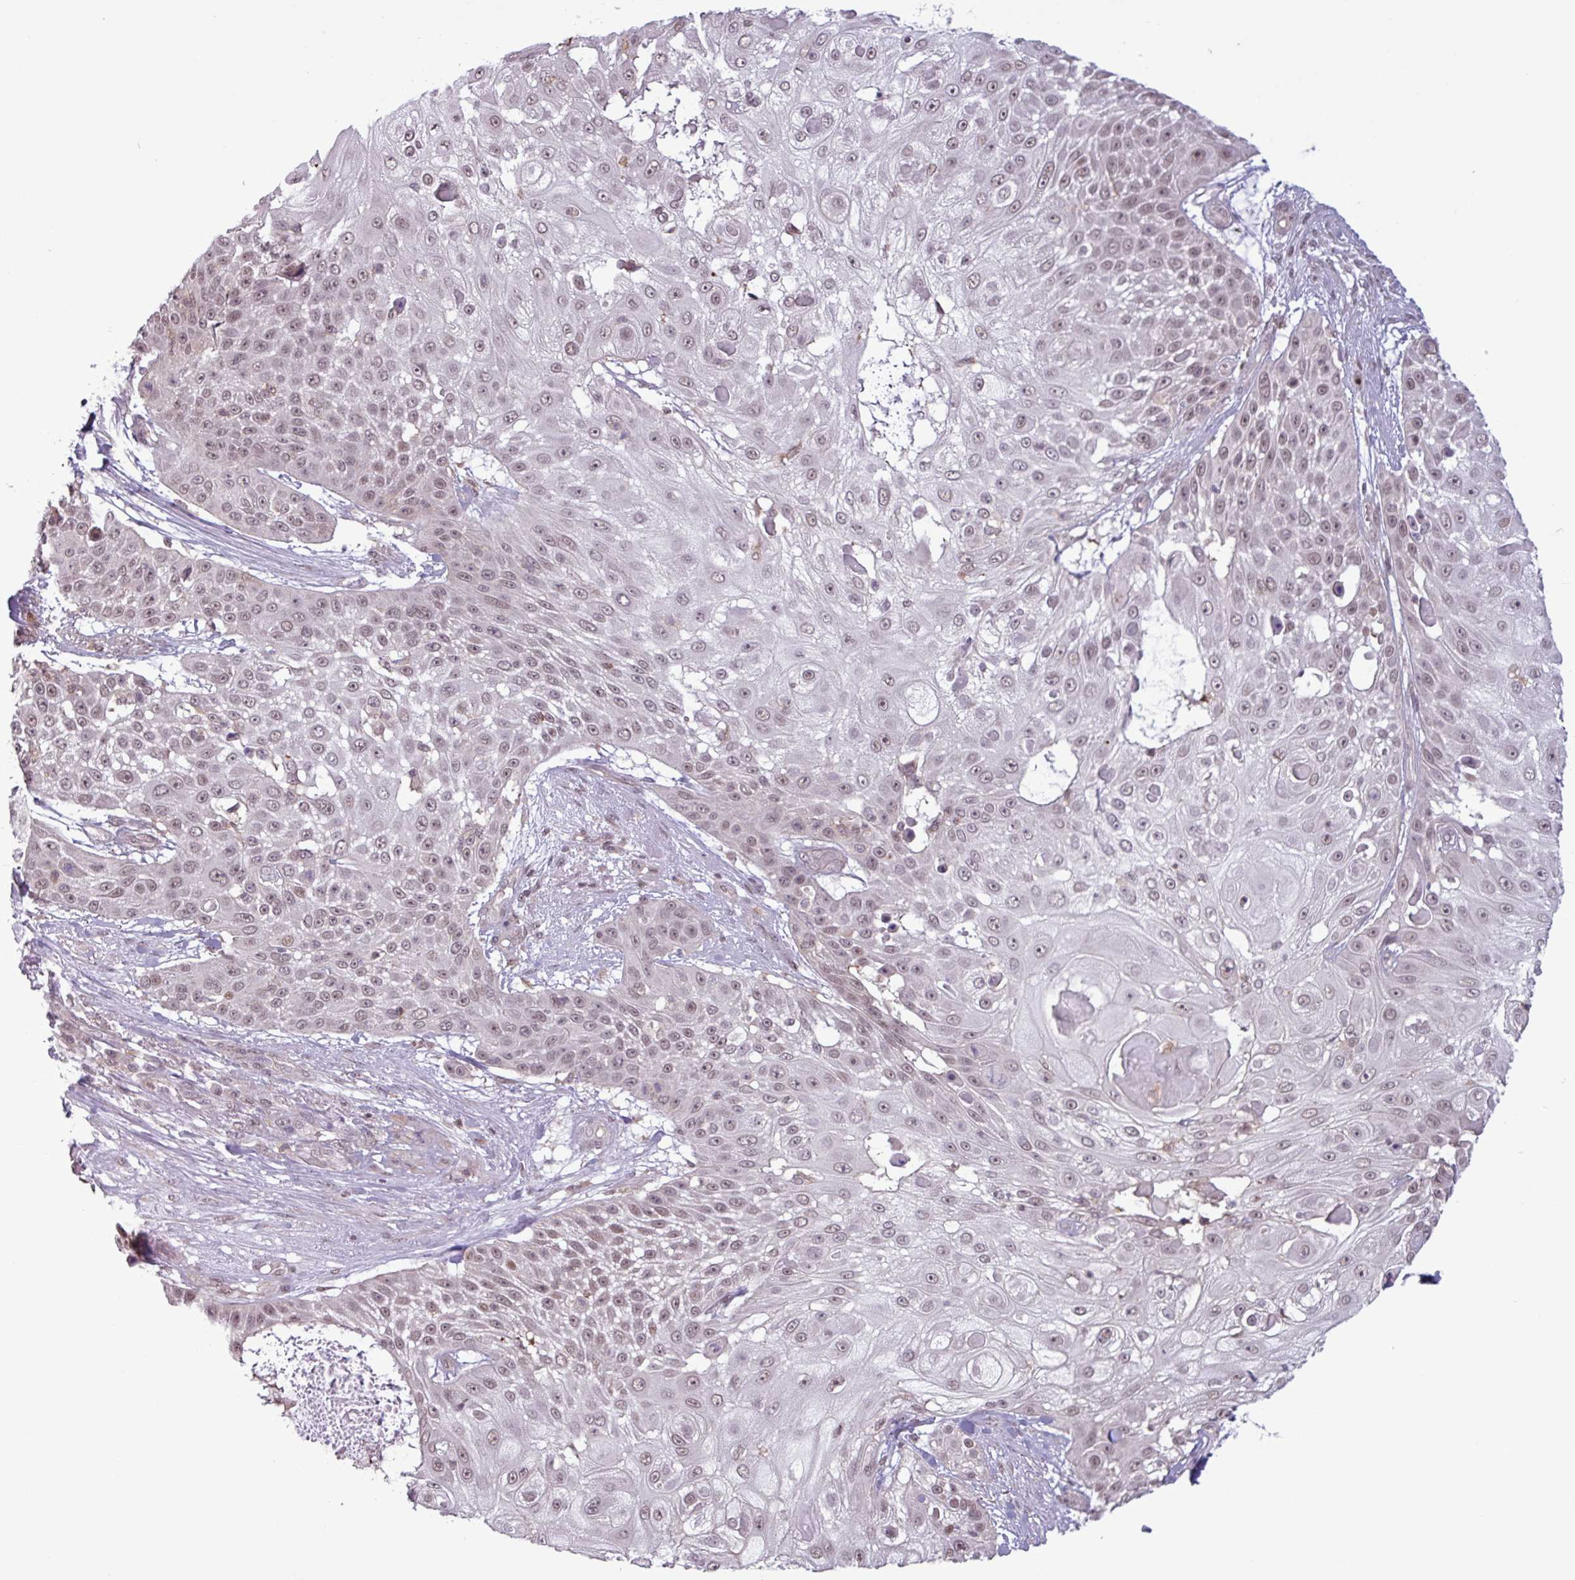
{"staining": {"intensity": "moderate", "quantity": ">75%", "location": "nuclear"}, "tissue": "skin cancer", "cell_type": "Tumor cells", "image_type": "cancer", "snomed": [{"axis": "morphology", "description": "Squamous cell carcinoma, NOS"}, {"axis": "topography", "description": "Skin"}], "caption": "Skin squamous cell carcinoma tissue exhibits moderate nuclear expression in about >75% of tumor cells (Brightfield microscopy of DAB IHC at high magnification).", "gene": "NOTCH2", "patient": {"sex": "female", "age": 86}}